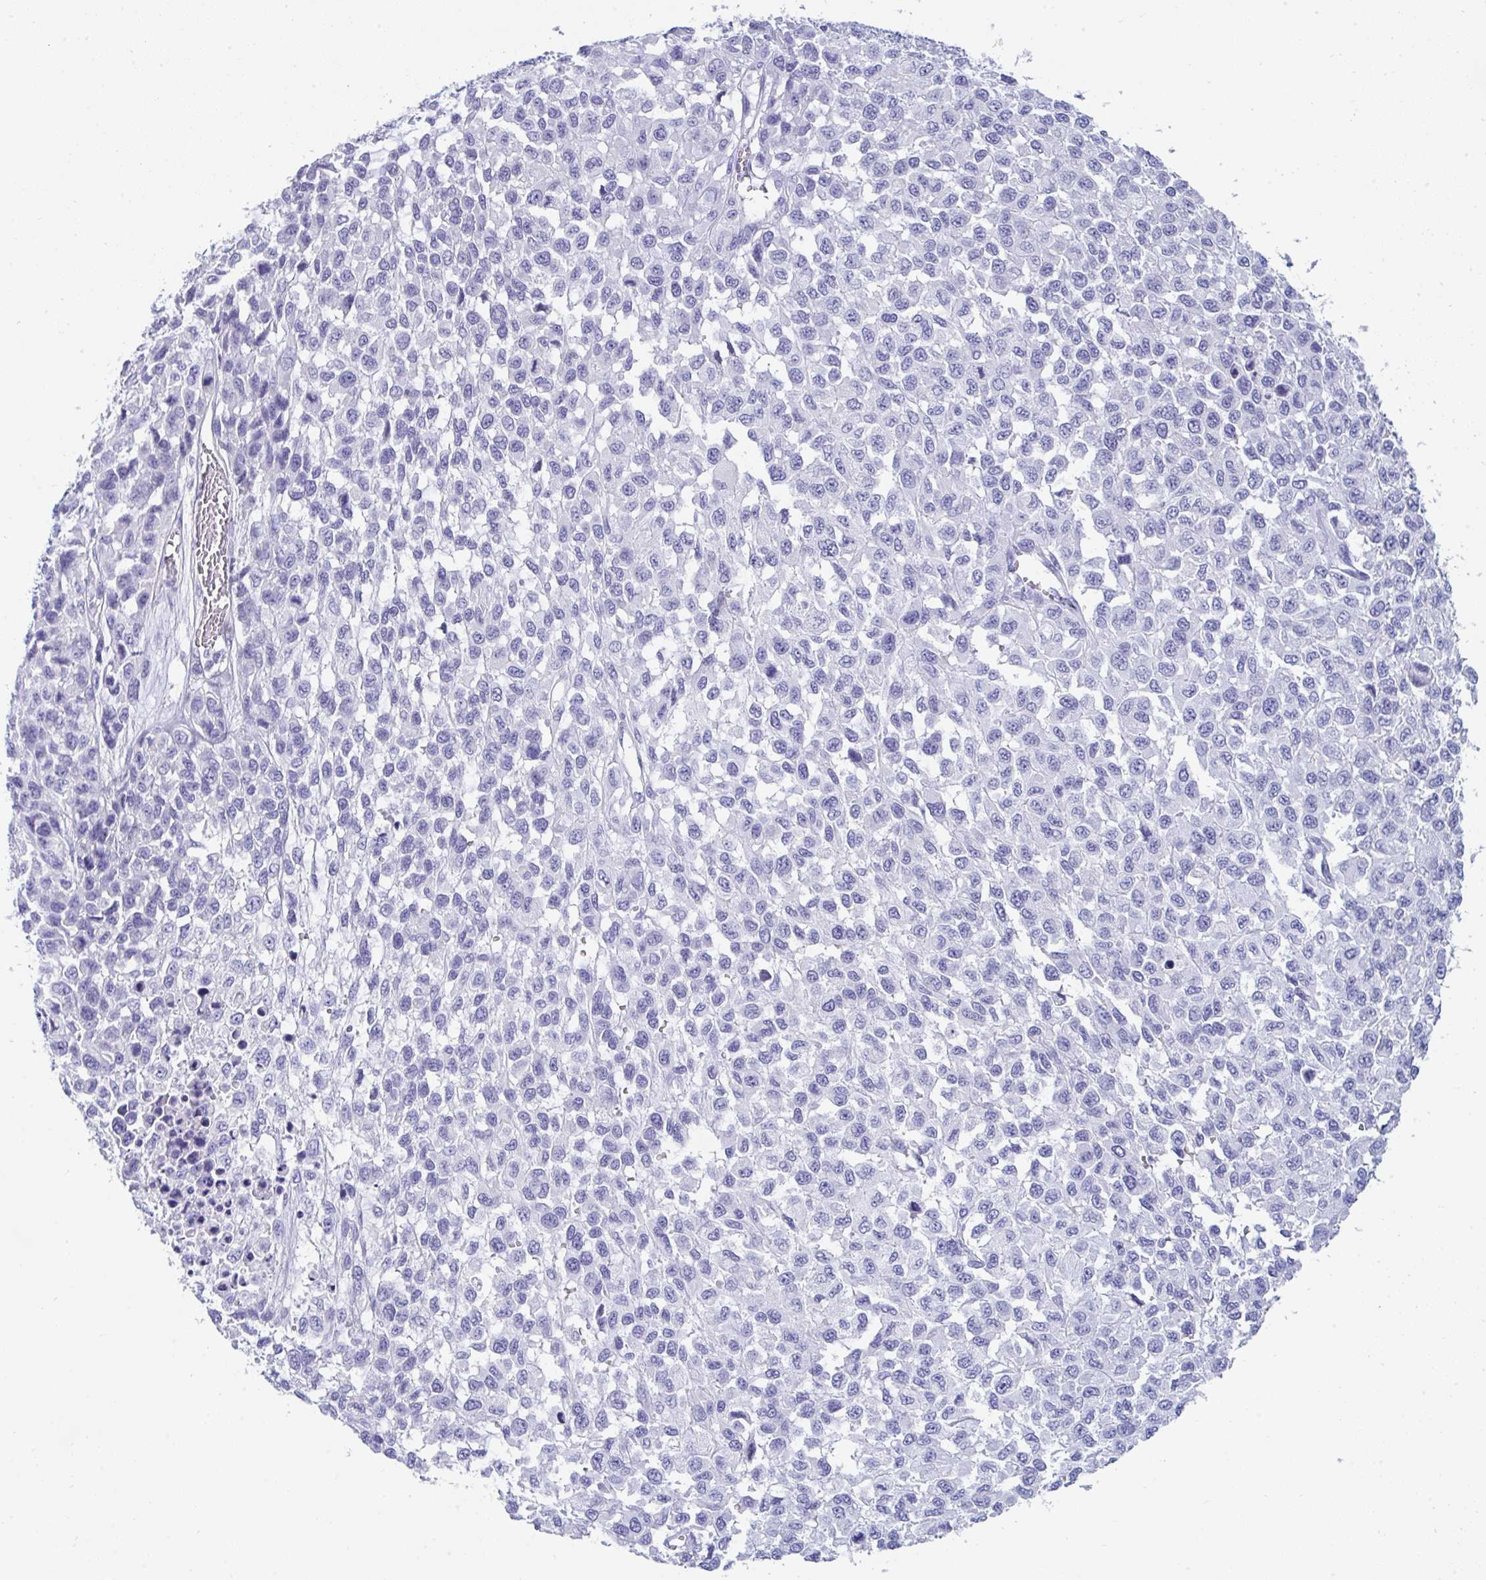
{"staining": {"intensity": "negative", "quantity": "none", "location": "none"}, "tissue": "melanoma", "cell_type": "Tumor cells", "image_type": "cancer", "snomed": [{"axis": "morphology", "description": "Malignant melanoma, NOS"}, {"axis": "topography", "description": "Skin"}], "caption": "Tumor cells are negative for brown protein staining in melanoma.", "gene": "MGAM2", "patient": {"sex": "male", "age": 62}}